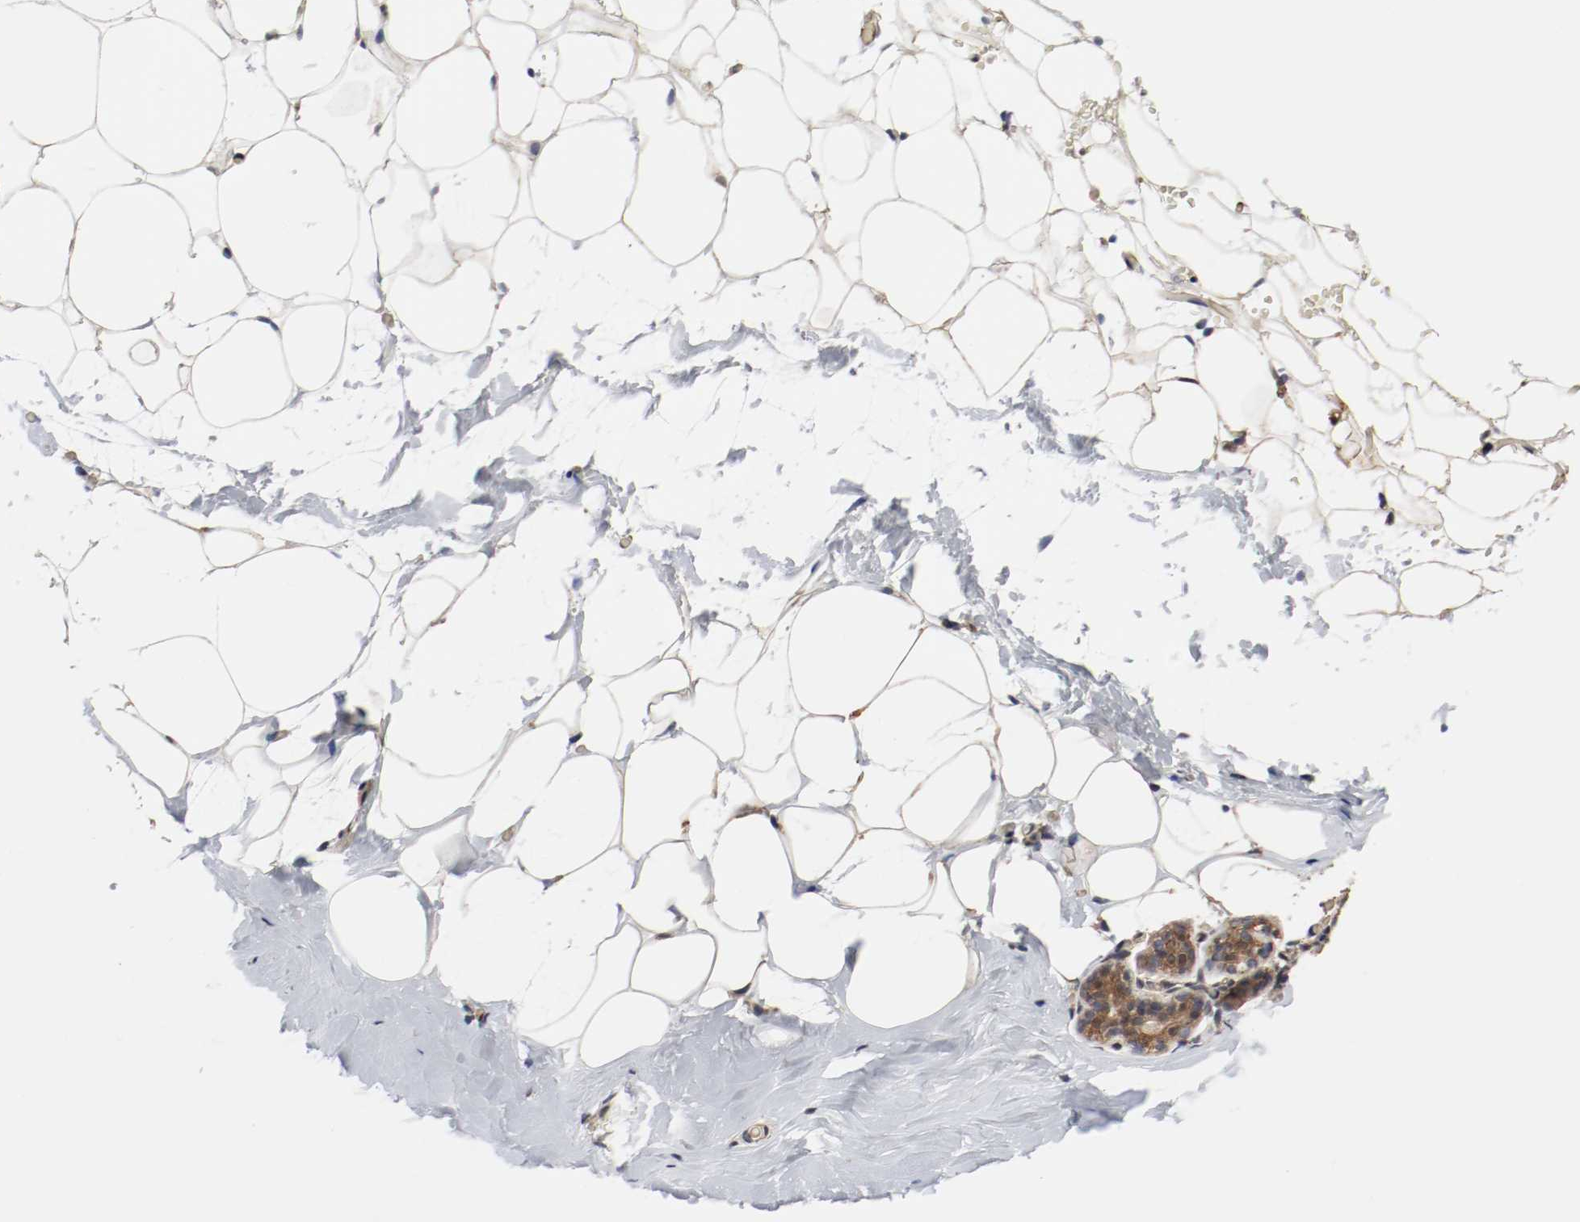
{"staining": {"intensity": "weak", "quantity": "25%-75%", "location": "cytoplasmic/membranous"}, "tissue": "breast", "cell_type": "Adipocytes", "image_type": "normal", "snomed": [{"axis": "morphology", "description": "Normal tissue, NOS"}, {"axis": "topography", "description": "Breast"}], "caption": "A photomicrograph of human breast stained for a protein reveals weak cytoplasmic/membranous brown staining in adipocytes. (Brightfield microscopy of DAB IHC at high magnification).", "gene": "AFG3L2", "patient": {"sex": "female", "age": 75}}